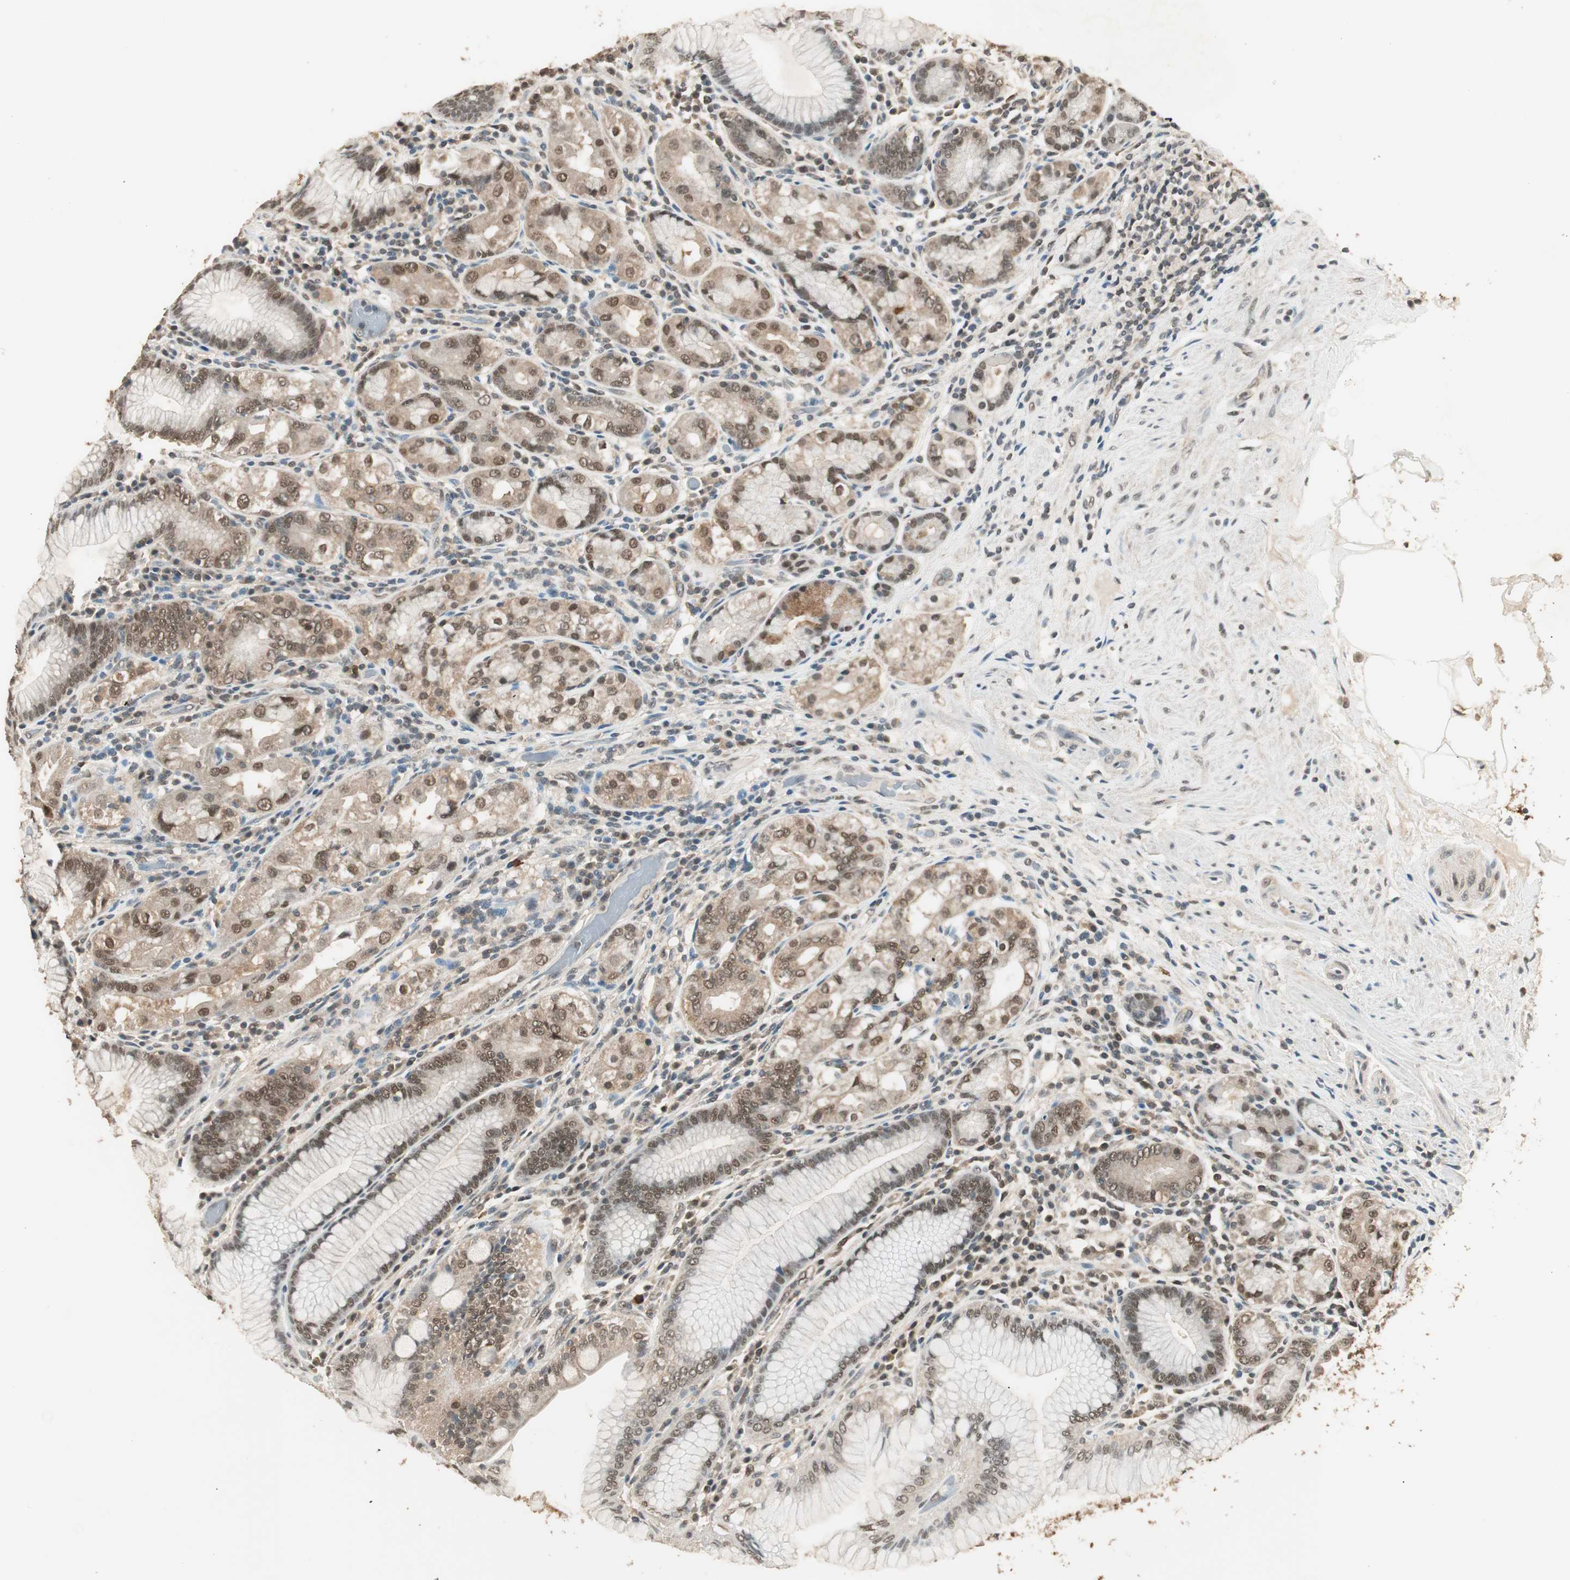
{"staining": {"intensity": "moderate", "quantity": ">75%", "location": "cytoplasmic/membranous,nuclear"}, "tissue": "stomach", "cell_type": "Glandular cells", "image_type": "normal", "snomed": [{"axis": "morphology", "description": "Normal tissue, NOS"}, {"axis": "topography", "description": "Stomach, lower"}], "caption": "An immunohistochemistry image of normal tissue is shown. Protein staining in brown shows moderate cytoplasmic/membranous,nuclear positivity in stomach within glandular cells. (DAB IHC, brown staining for protein, blue staining for nuclei).", "gene": "USP5", "patient": {"sex": "female", "age": 76}}